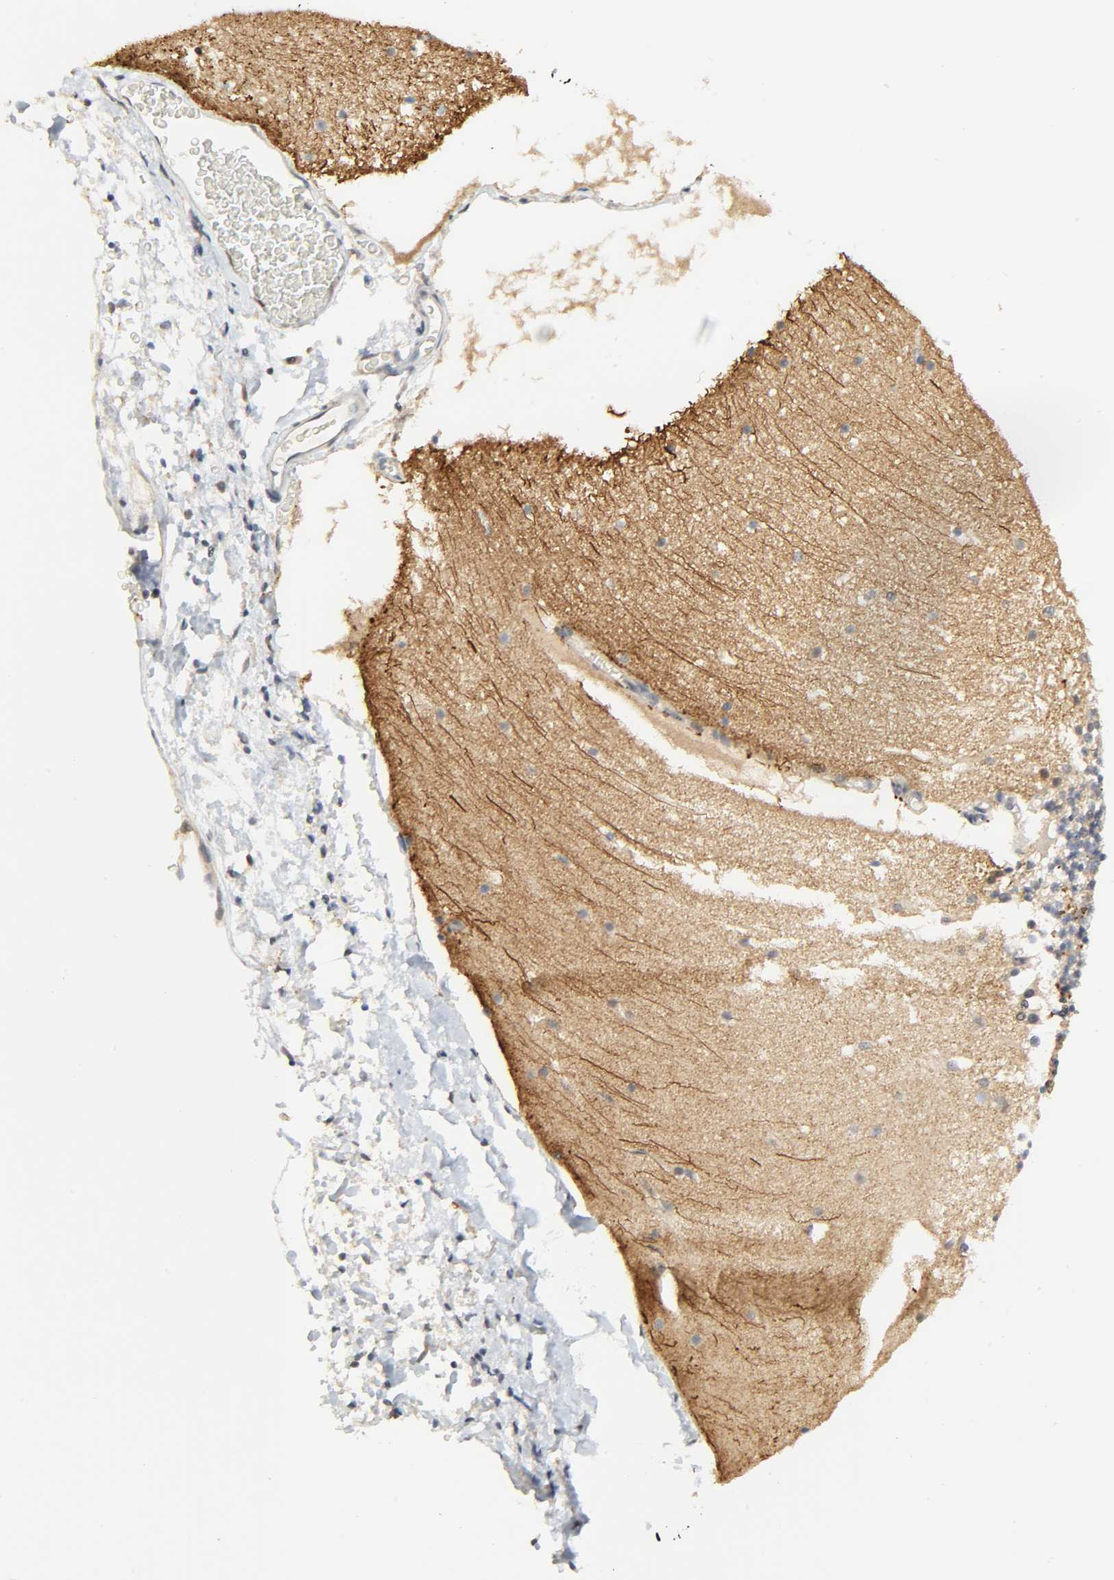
{"staining": {"intensity": "moderate", "quantity": "<25%", "location": "cytoplasmic/membranous"}, "tissue": "cerebellum", "cell_type": "Cells in granular layer", "image_type": "normal", "snomed": [{"axis": "morphology", "description": "Normal tissue, NOS"}, {"axis": "topography", "description": "Cerebellum"}], "caption": "Immunohistochemical staining of normal human cerebellum reveals moderate cytoplasmic/membranous protein positivity in about <25% of cells in granular layer. The staining is performed using DAB brown chromogen to label protein expression. The nuclei are counter-stained blue using hematoxylin.", "gene": "ACSS2", "patient": {"sex": "female", "age": 19}}